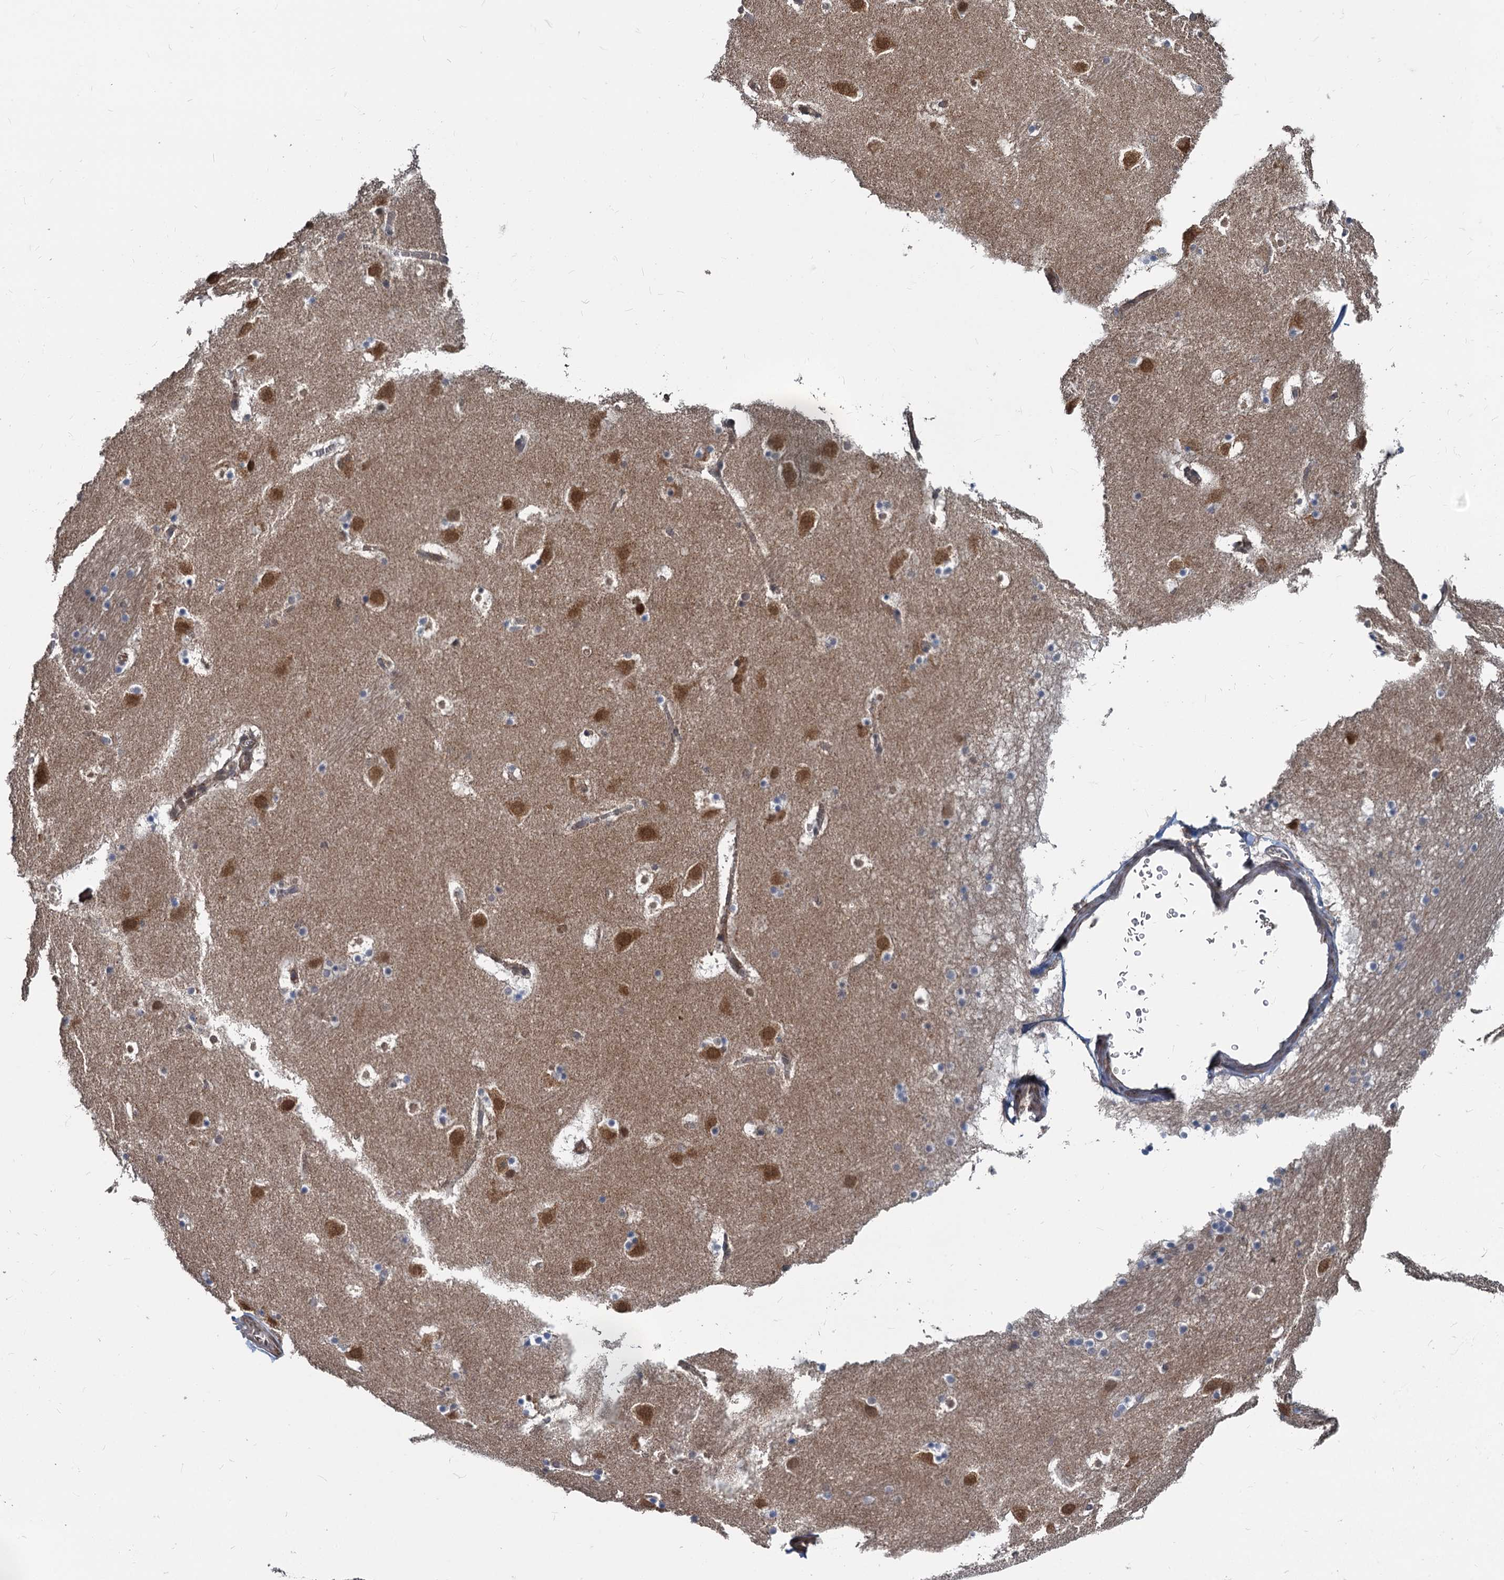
{"staining": {"intensity": "negative", "quantity": "none", "location": "none"}, "tissue": "caudate", "cell_type": "Glial cells", "image_type": "normal", "snomed": [{"axis": "morphology", "description": "Normal tissue, NOS"}, {"axis": "topography", "description": "Lateral ventricle wall"}], "caption": "Protein analysis of benign caudate displays no significant positivity in glial cells. Nuclei are stained in blue.", "gene": "STIM1", "patient": {"sex": "male", "age": 45}}